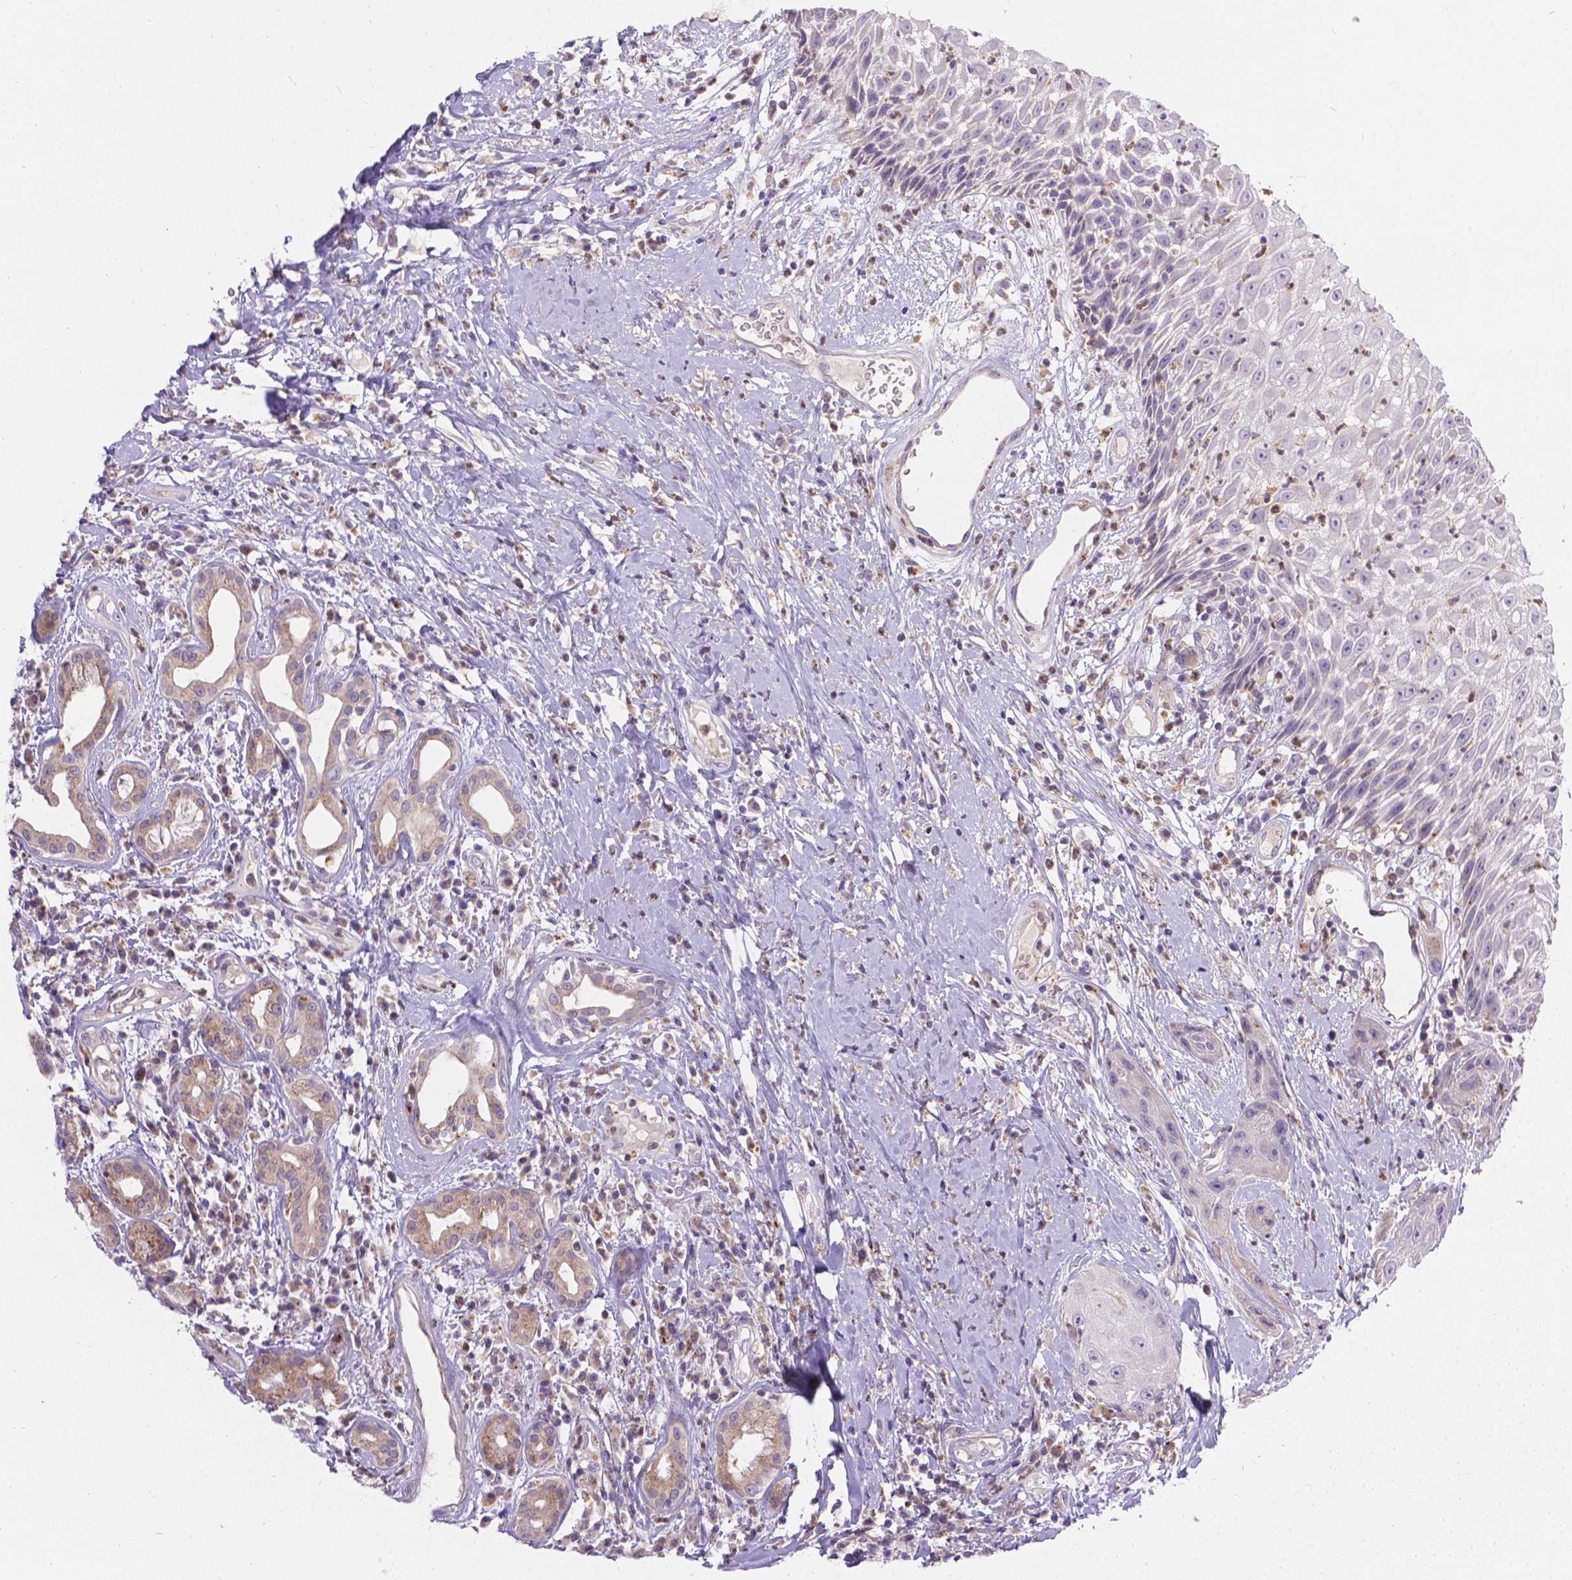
{"staining": {"intensity": "negative", "quantity": "none", "location": "none"}, "tissue": "head and neck cancer", "cell_type": "Tumor cells", "image_type": "cancer", "snomed": [{"axis": "morphology", "description": "Squamous cell carcinoma, NOS"}, {"axis": "topography", "description": "Head-Neck"}], "caption": "Tumor cells show no significant positivity in head and neck squamous cell carcinoma.", "gene": "TM4SF18", "patient": {"sex": "male", "age": 57}}